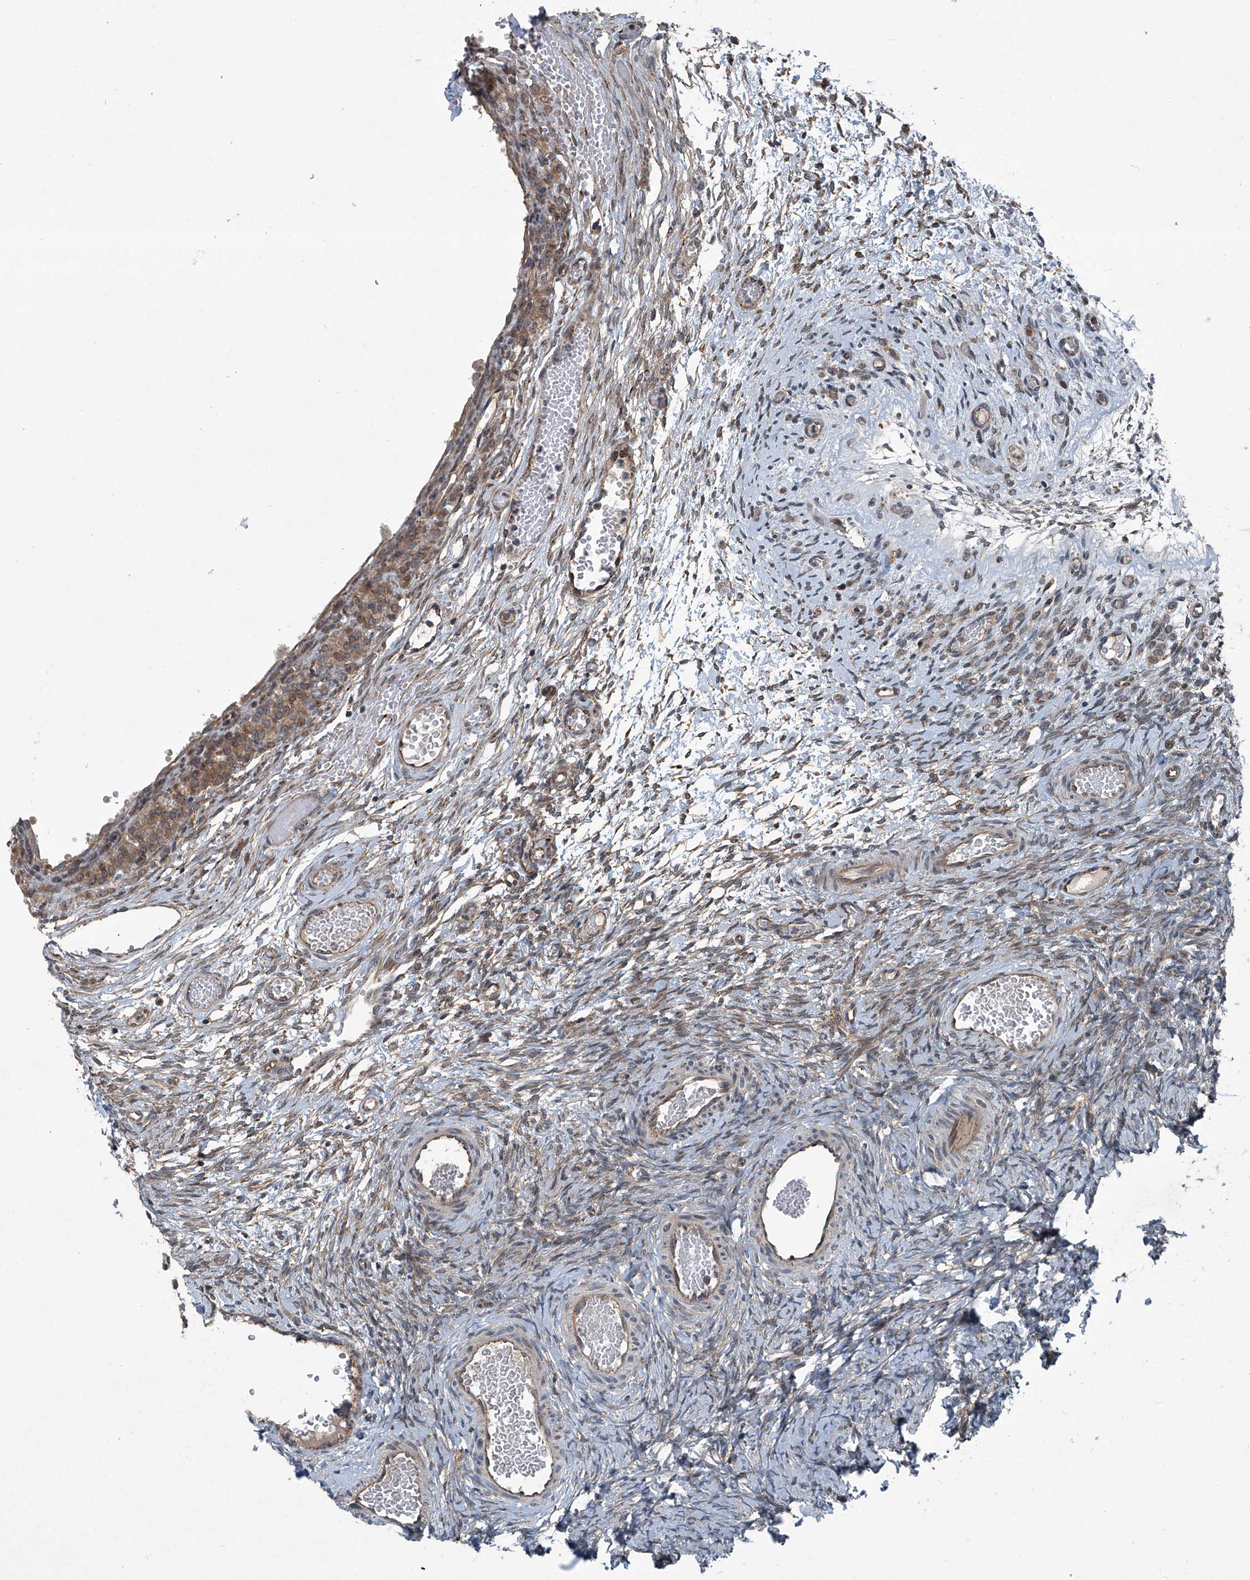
{"staining": {"intensity": "weak", "quantity": "25%-75%", "location": "cytoplasmic/membranous"}, "tissue": "ovary", "cell_type": "Ovarian stroma cells", "image_type": "normal", "snomed": [{"axis": "morphology", "description": "Adenocarcinoma, NOS"}, {"axis": "topography", "description": "Endometrium"}], "caption": "A brown stain highlights weak cytoplasmic/membranous positivity of a protein in ovarian stroma cells of unremarkable human ovary. (brown staining indicates protein expression, while blue staining denotes nuclei).", "gene": "SENP2", "patient": {"sex": "female", "age": 32}}